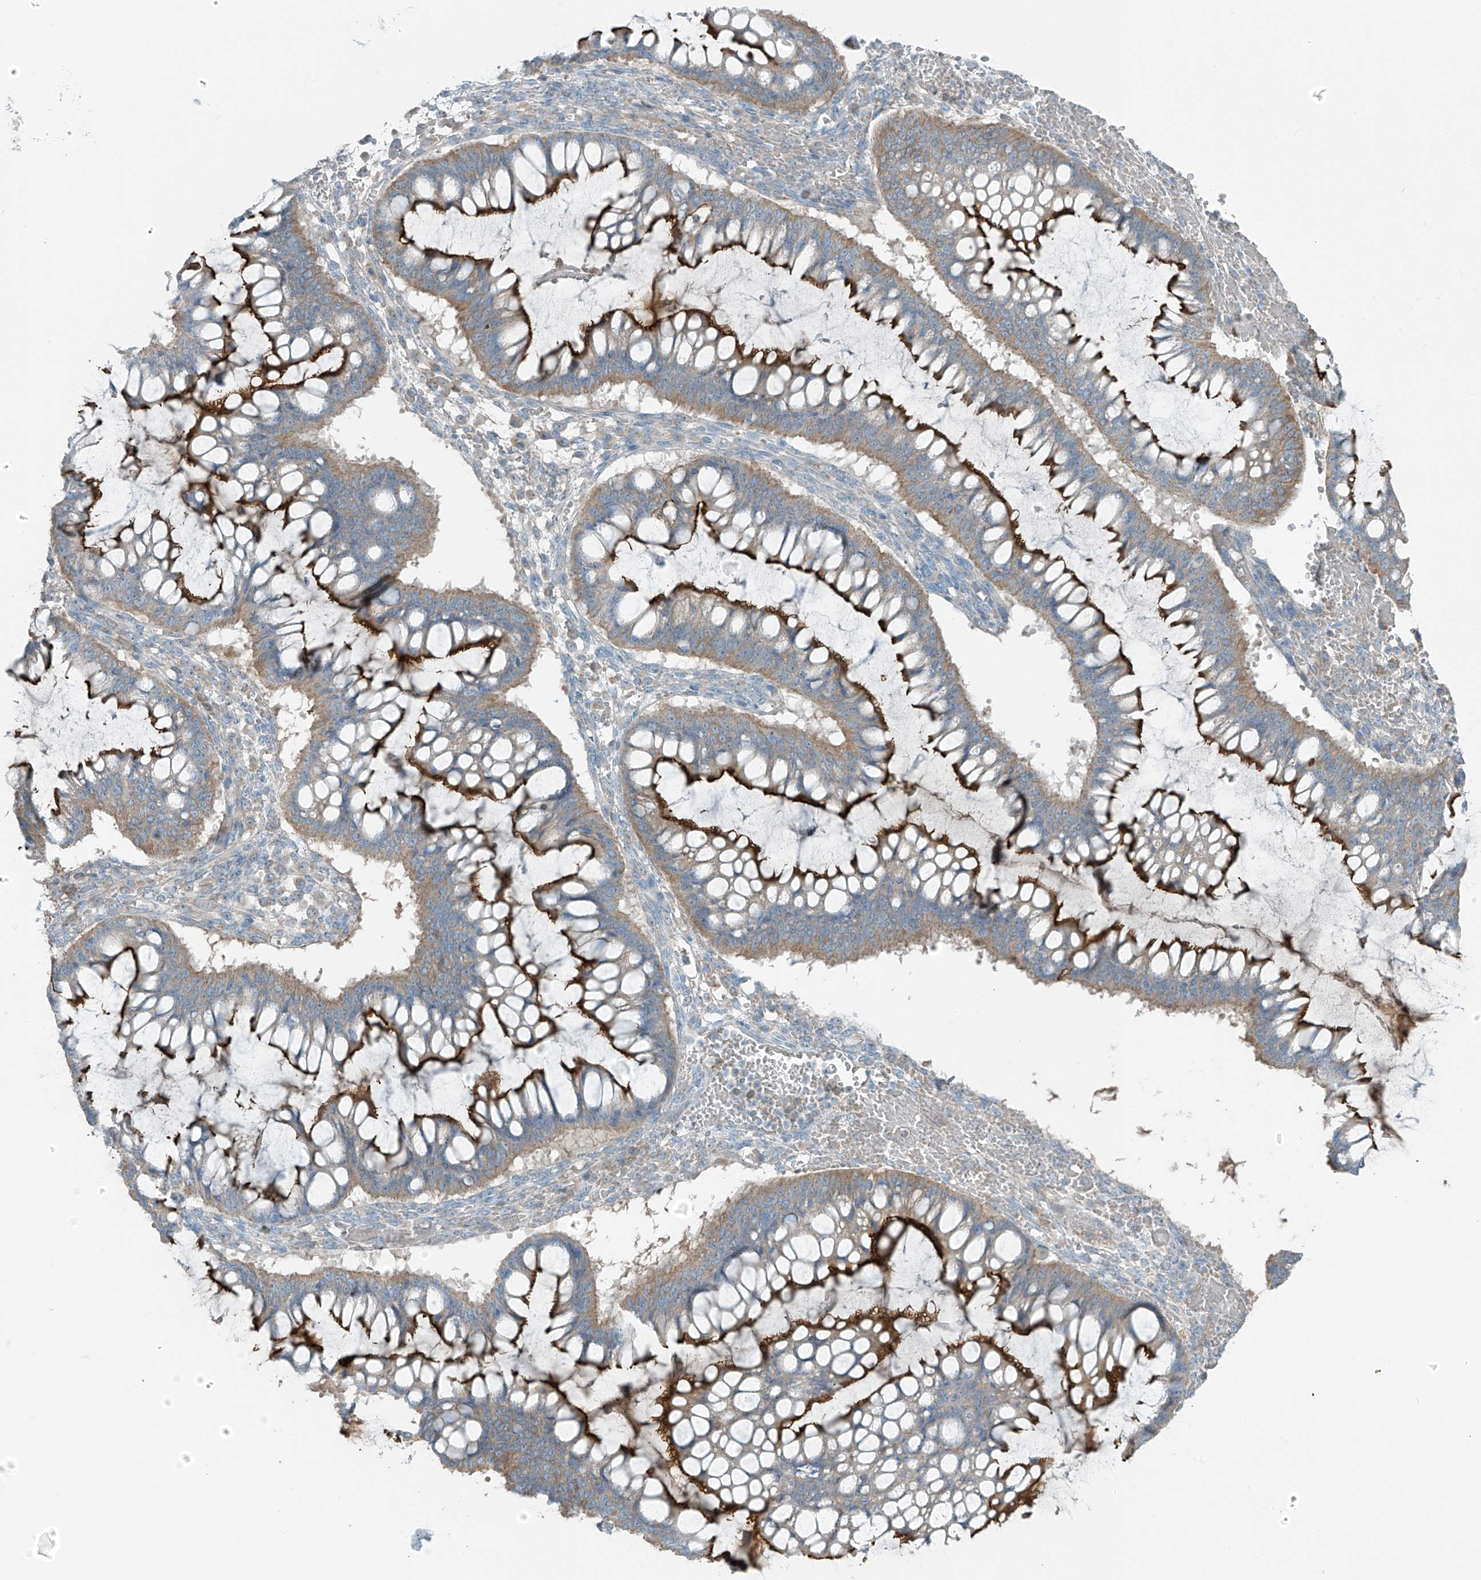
{"staining": {"intensity": "strong", "quantity": ">75%", "location": "cytoplasmic/membranous"}, "tissue": "ovarian cancer", "cell_type": "Tumor cells", "image_type": "cancer", "snomed": [{"axis": "morphology", "description": "Cystadenocarcinoma, mucinous, NOS"}, {"axis": "topography", "description": "Ovary"}], "caption": "Protein expression by immunohistochemistry shows strong cytoplasmic/membranous positivity in approximately >75% of tumor cells in ovarian mucinous cystadenocarcinoma.", "gene": "FAM131C", "patient": {"sex": "female", "age": 73}}